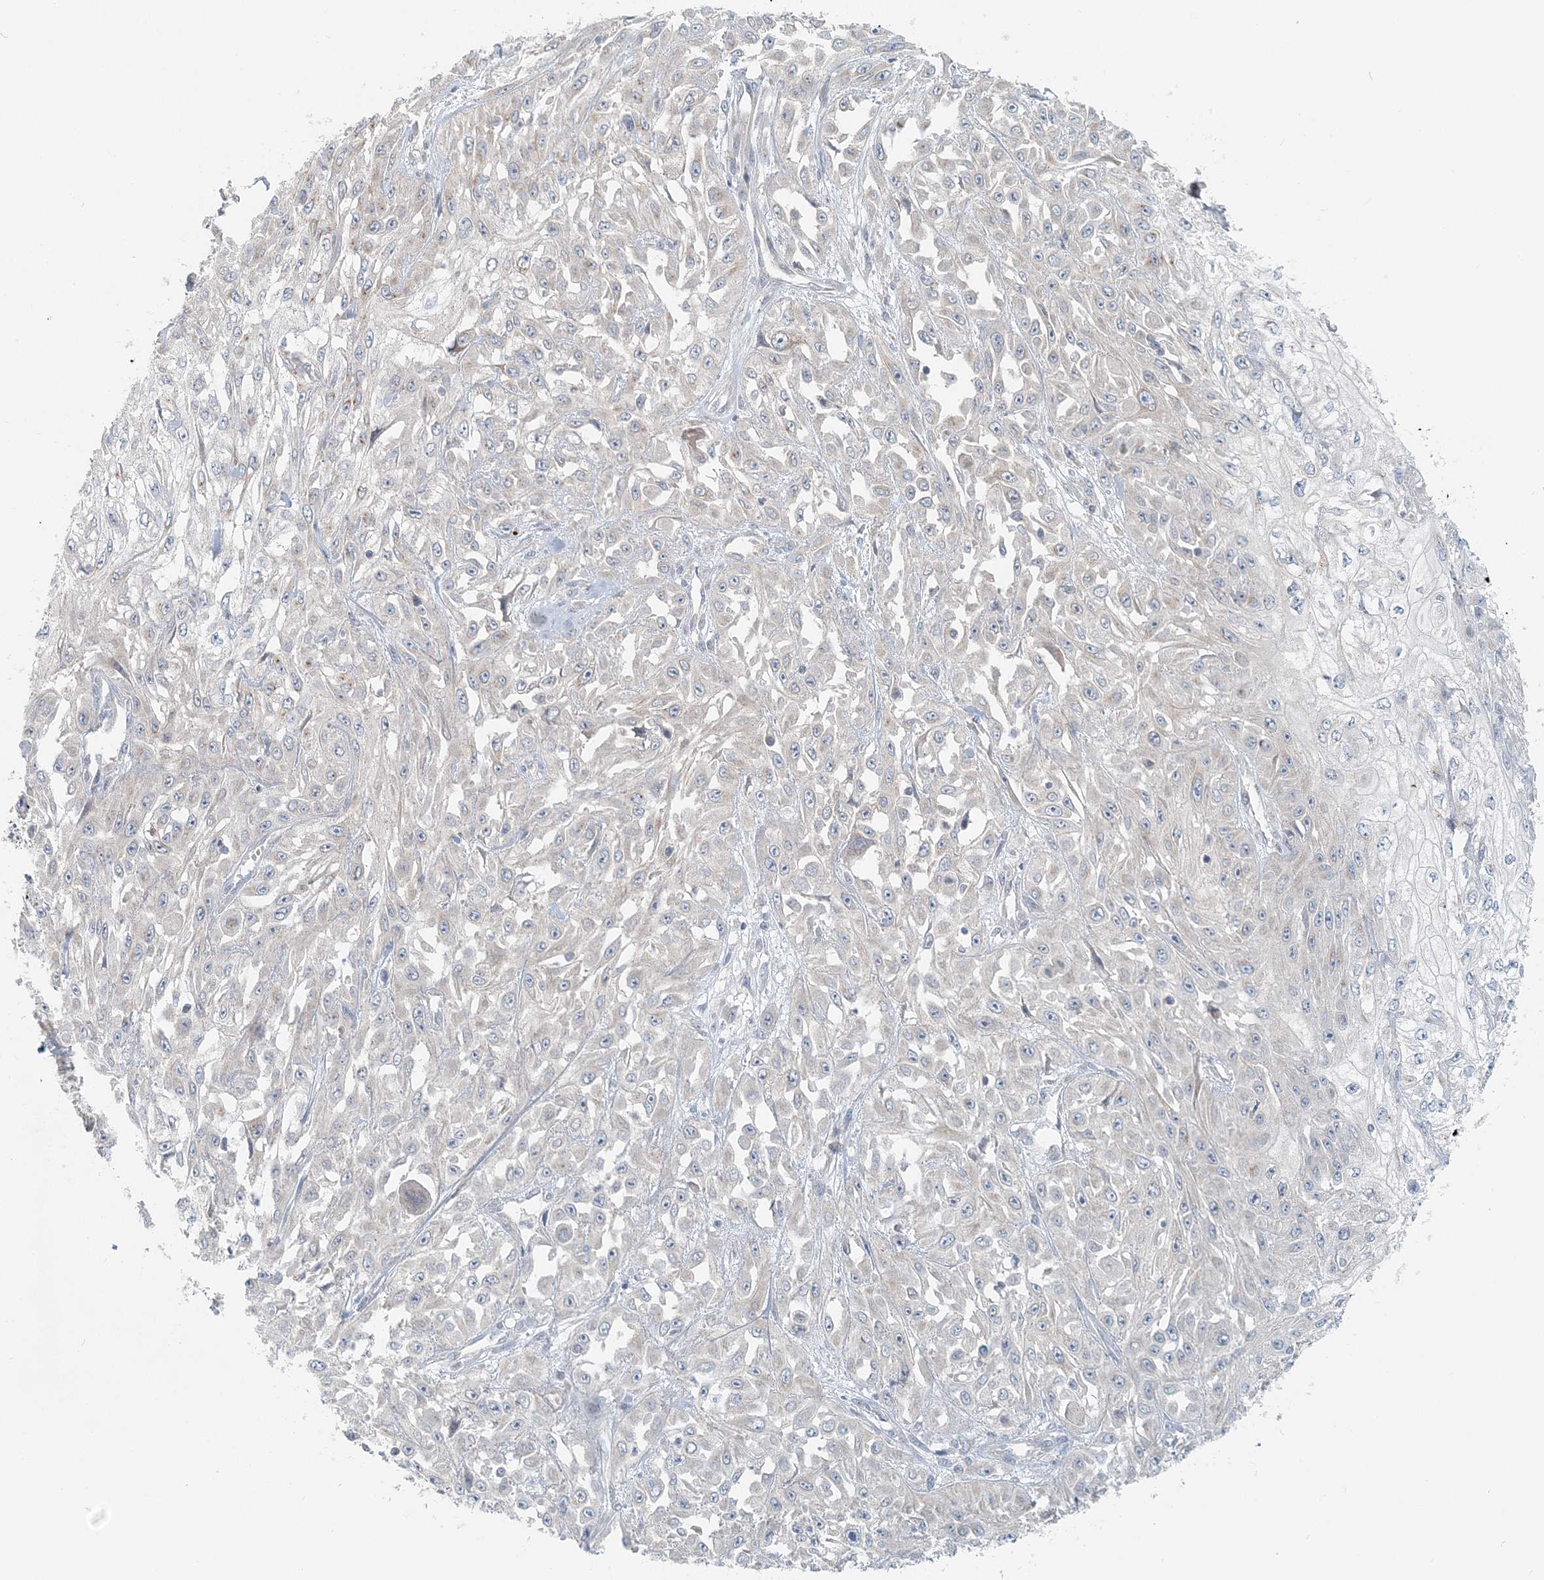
{"staining": {"intensity": "negative", "quantity": "none", "location": "none"}, "tissue": "skin cancer", "cell_type": "Tumor cells", "image_type": "cancer", "snomed": [{"axis": "morphology", "description": "Squamous cell carcinoma, NOS"}, {"axis": "morphology", "description": "Squamous cell carcinoma, metastatic, NOS"}, {"axis": "topography", "description": "Skin"}, {"axis": "topography", "description": "Lymph node"}], "caption": "This is an IHC image of human skin squamous cell carcinoma. There is no expression in tumor cells.", "gene": "NAA11", "patient": {"sex": "male", "age": 75}}